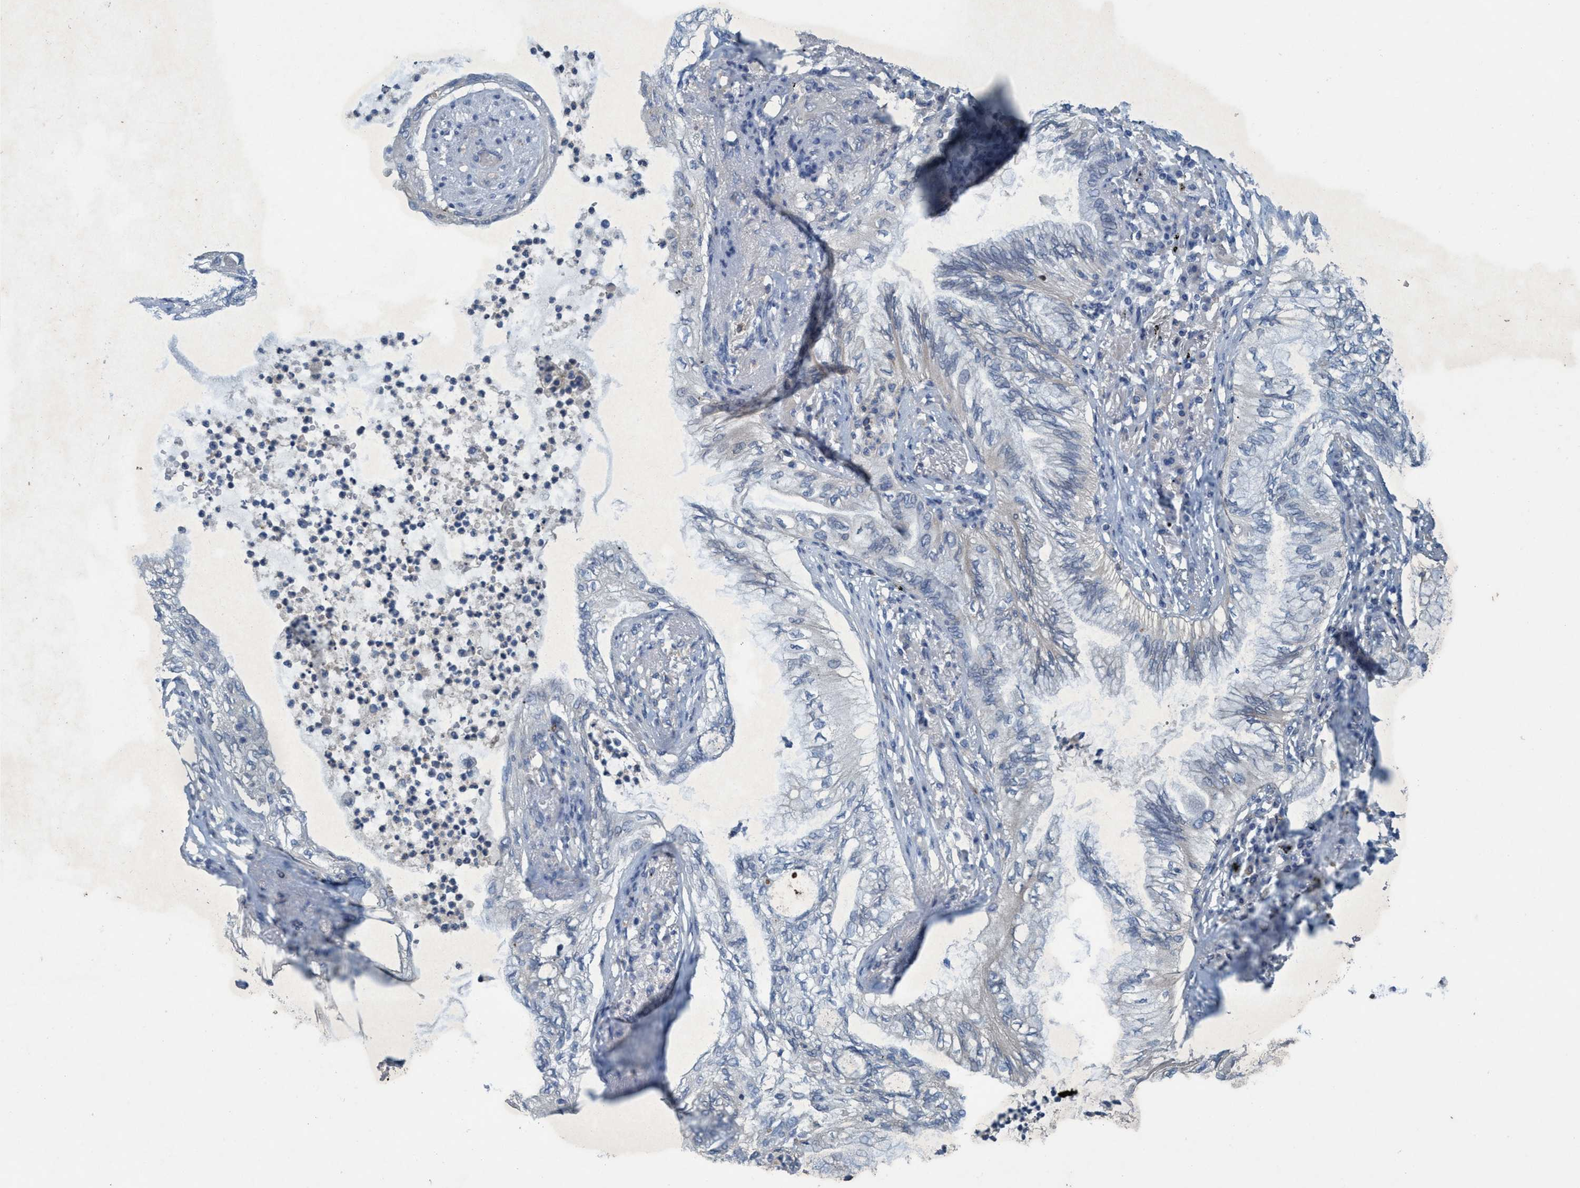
{"staining": {"intensity": "negative", "quantity": "none", "location": "none"}, "tissue": "lung cancer", "cell_type": "Tumor cells", "image_type": "cancer", "snomed": [{"axis": "morphology", "description": "Normal tissue, NOS"}, {"axis": "morphology", "description": "Adenocarcinoma, NOS"}, {"axis": "topography", "description": "Bronchus"}, {"axis": "topography", "description": "Lung"}], "caption": "The immunohistochemistry (IHC) histopathology image has no significant staining in tumor cells of lung cancer (adenocarcinoma) tissue.", "gene": "RNF208", "patient": {"sex": "female", "age": 70}}